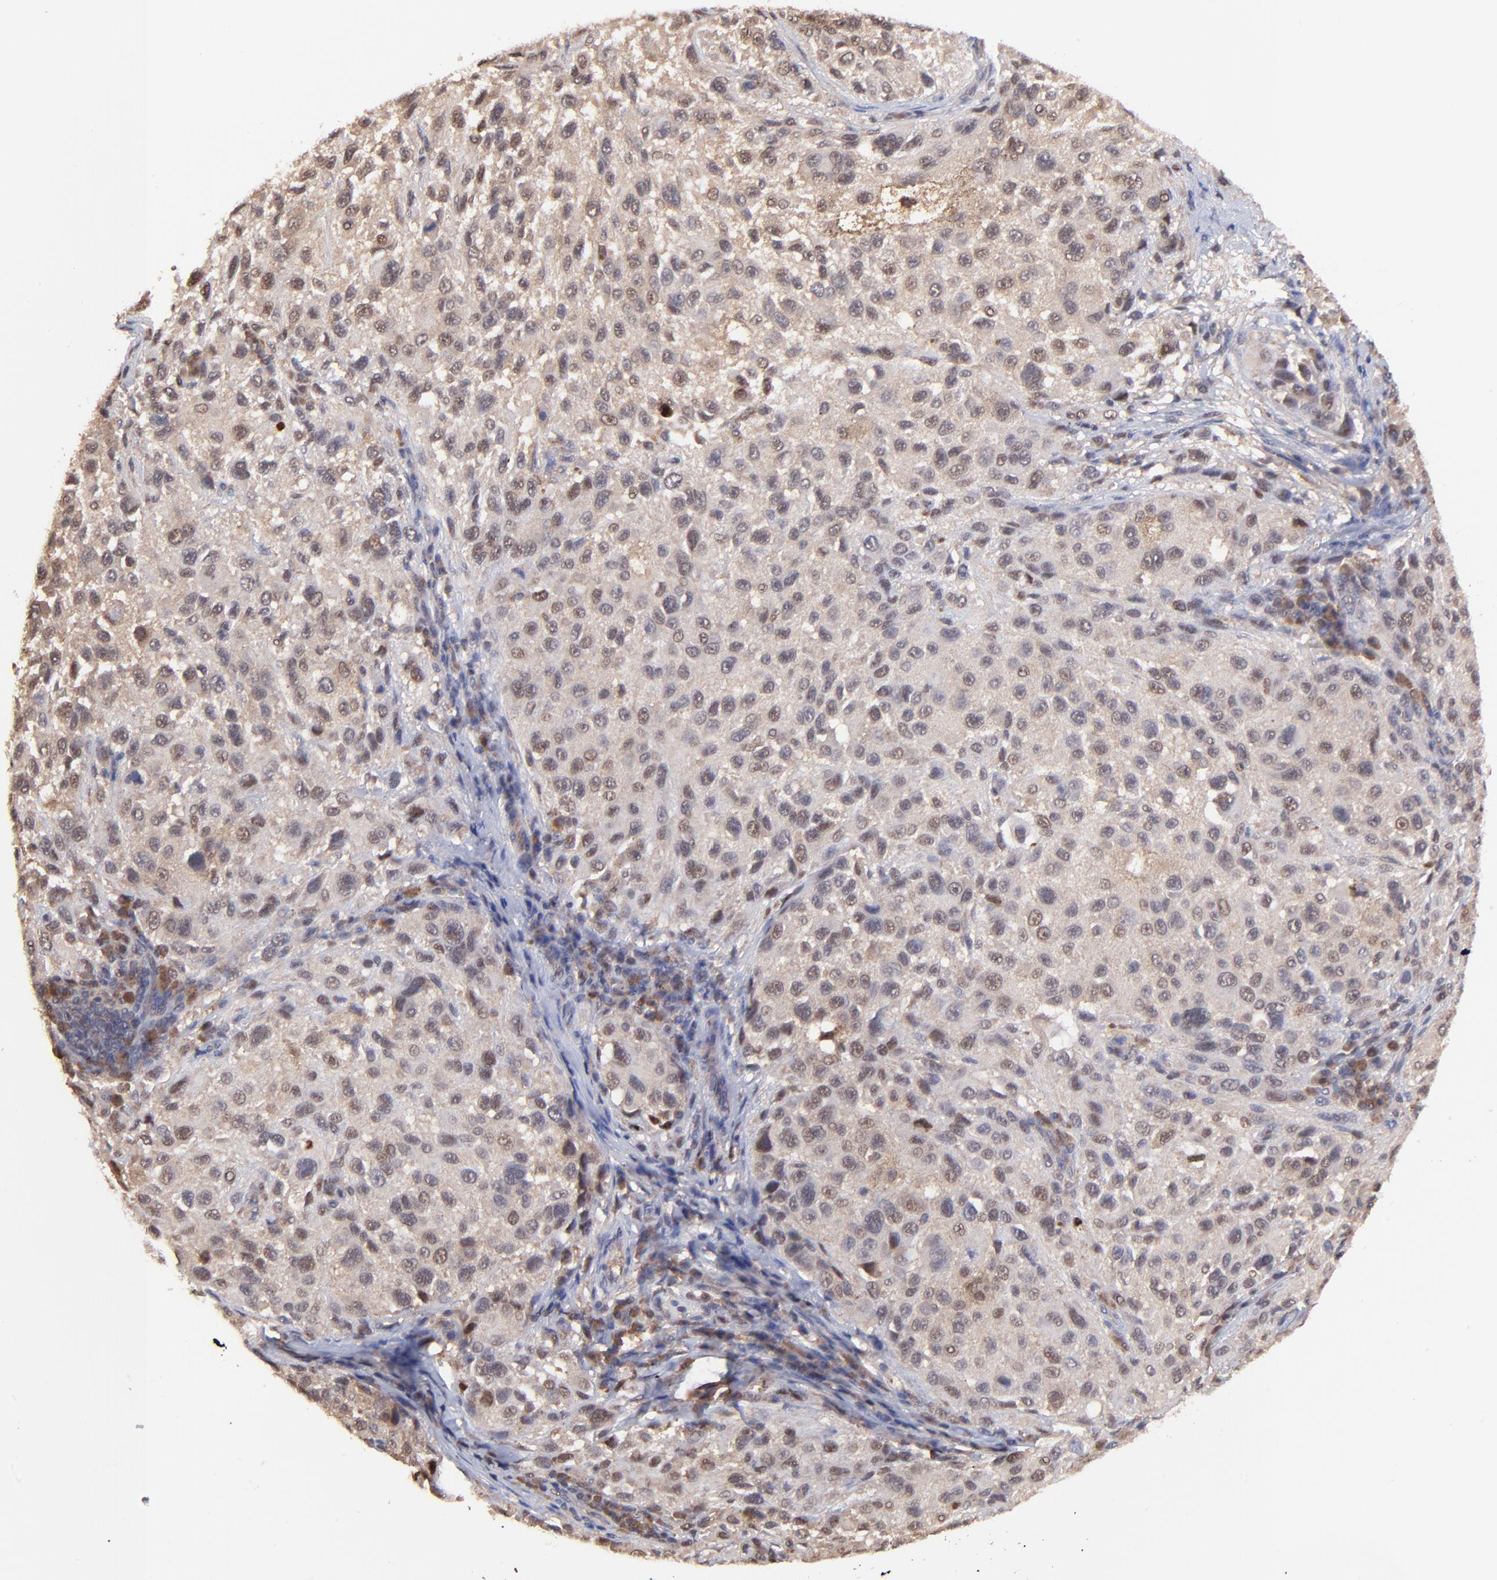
{"staining": {"intensity": "moderate", "quantity": ">75%", "location": "cytoplasmic/membranous,nuclear"}, "tissue": "melanoma", "cell_type": "Tumor cells", "image_type": "cancer", "snomed": [{"axis": "morphology", "description": "Necrosis, NOS"}, {"axis": "morphology", "description": "Malignant melanoma, NOS"}, {"axis": "topography", "description": "Skin"}], "caption": "Immunohistochemistry histopathology image of neoplastic tissue: malignant melanoma stained using immunohistochemistry demonstrates medium levels of moderate protein expression localized specifically in the cytoplasmic/membranous and nuclear of tumor cells, appearing as a cytoplasmic/membranous and nuclear brown color.", "gene": "PSMA6", "patient": {"sex": "female", "age": 87}}